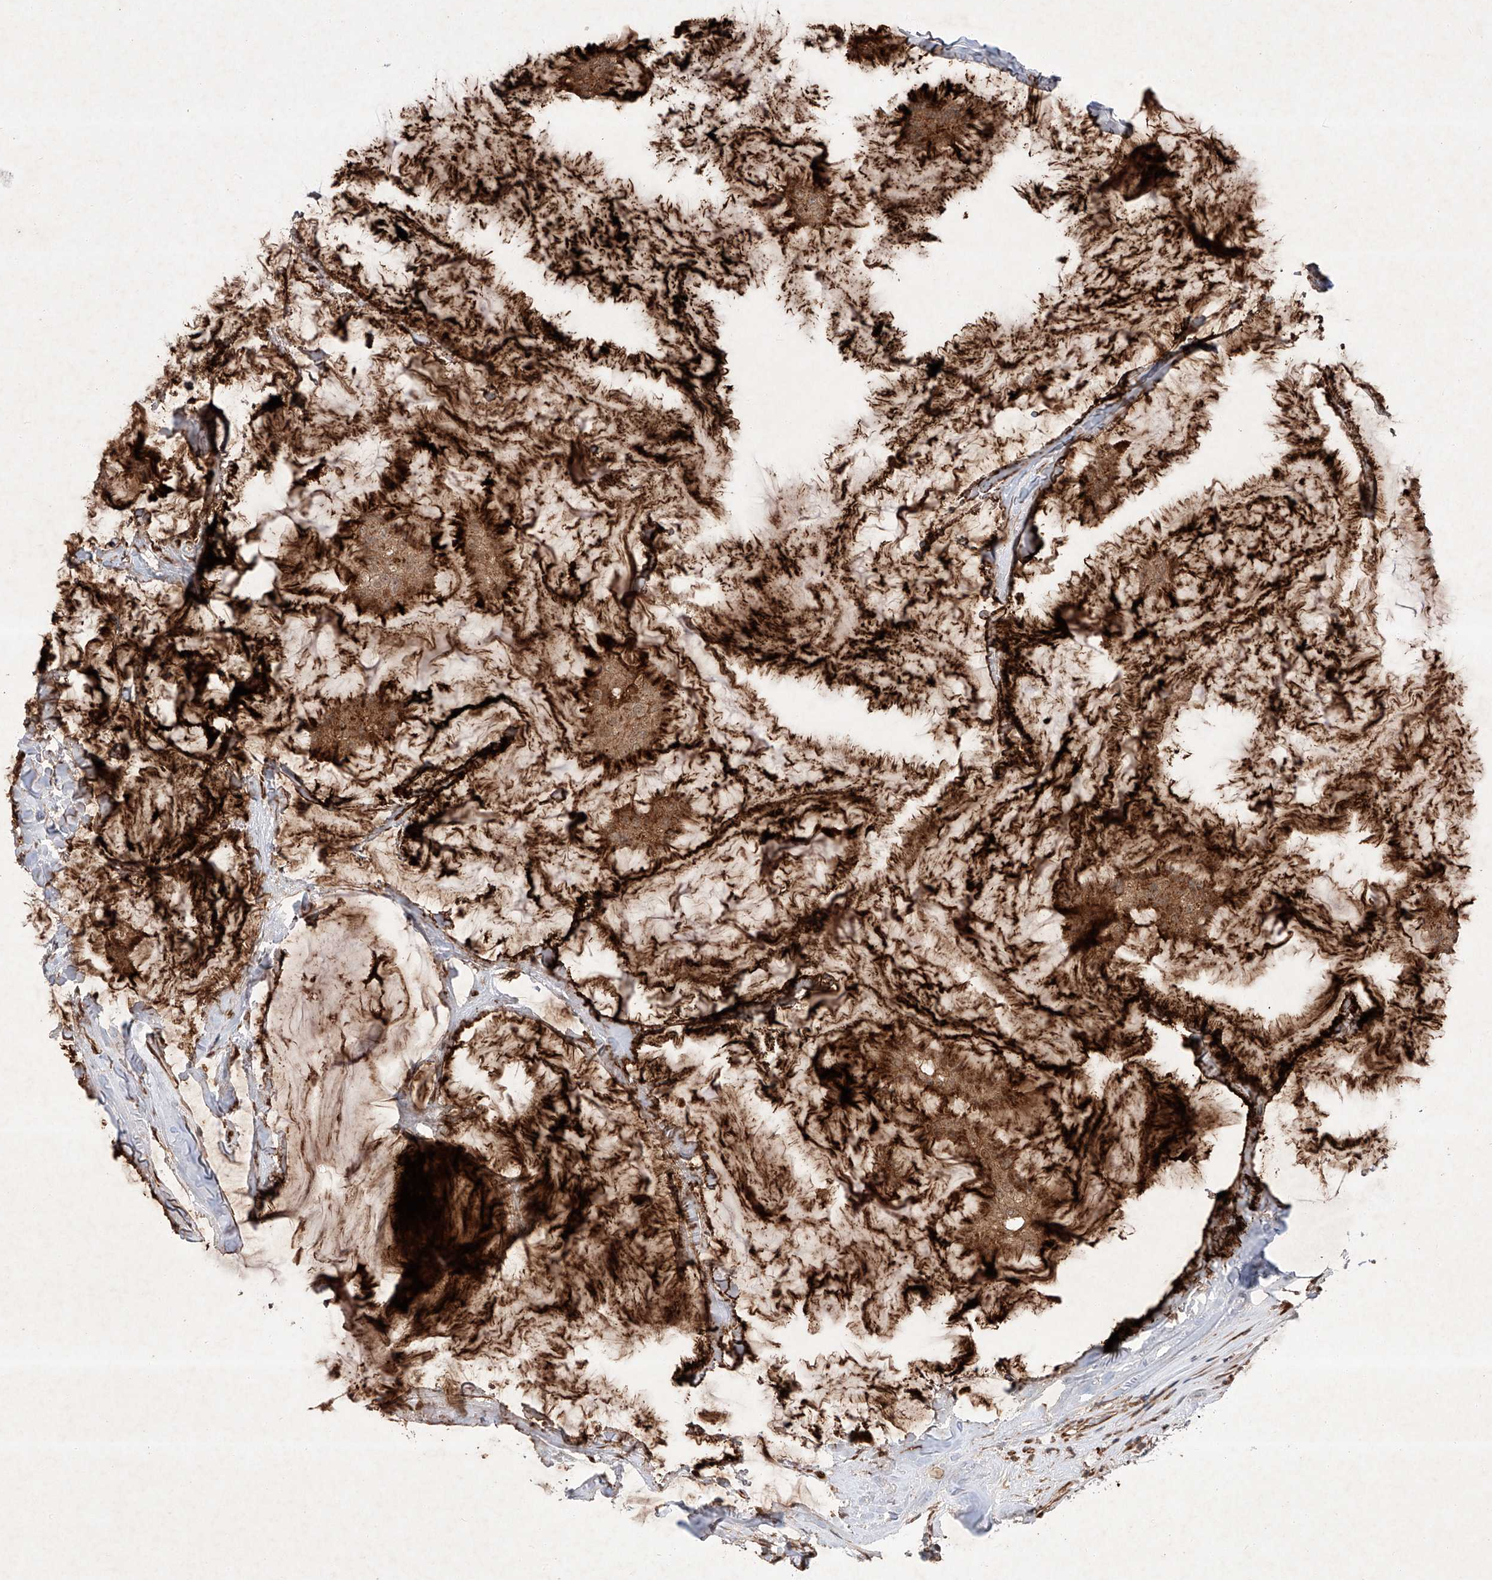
{"staining": {"intensity": "strong", "quantity": ">75%", "location": "cytoplasmic/membranous"}, "tissue": "breast cancer", "cell_type": "Tumor cells", "image_type": "cancer", "snomed": [{"axis": "morphology", "description": "Duct carcinoma"}, {"axis": "topography", "description": "Breast"}], "caption": "IHC image of breast cancer (invasive ductal carcinoma) stained for a protein (brown), which shows high levels of strong cytoplasmic/membranous staining in approximately >75% of tumor cells.", "gene": "ZFP28", "patient": {"sex": "female", "age": 93}}